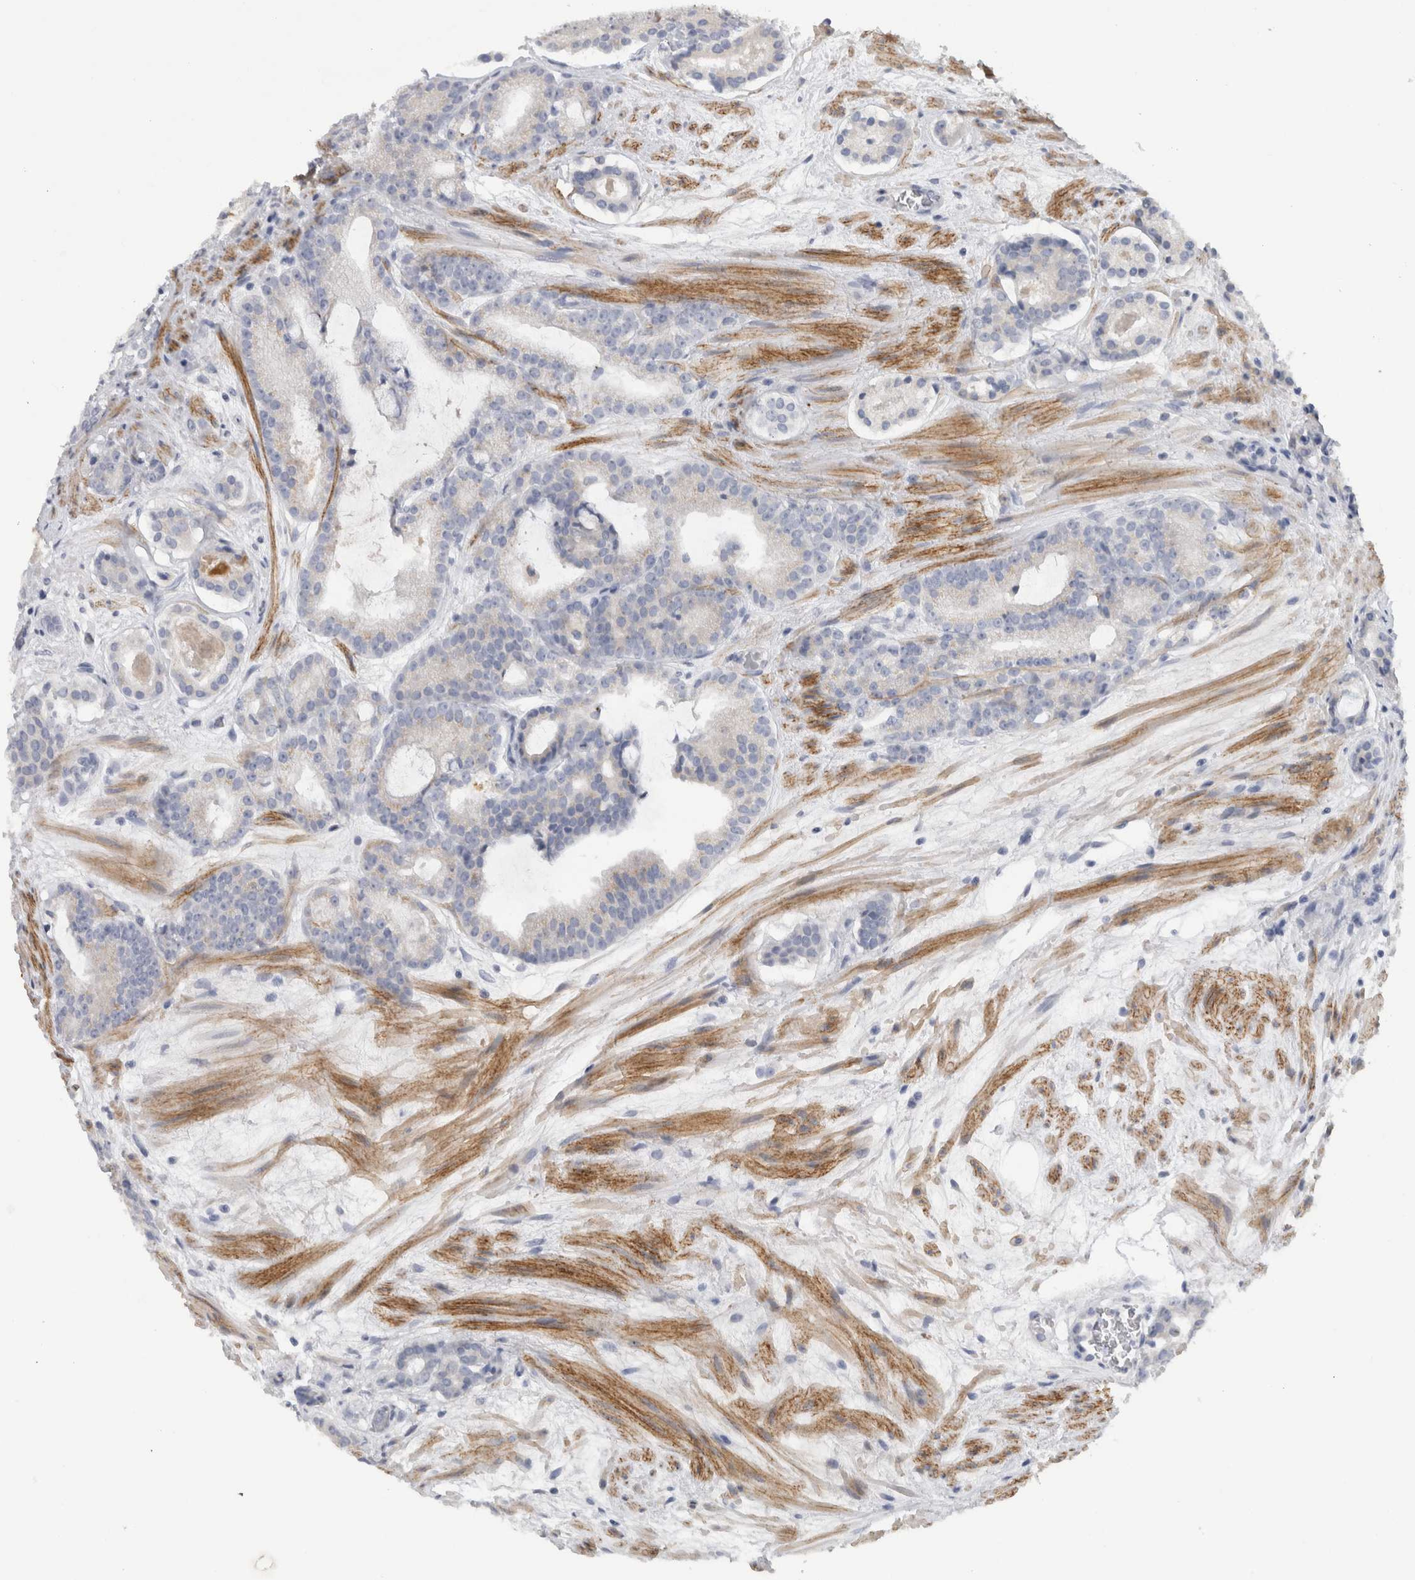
{"staining": {"intensity": "negative", "quantity": "none", "location": "none"}, "tissue": "prostate cancer", "cell_type": "Tumor cells", "image_type": "cancer", "snomed": [{"axis": "morphology", "description": "Adenocarcinoma, Low grade"}, {"axis": "topography", "description": "Prostate"}], "caption": "Immunohistochemical staining of prostate cancer (adenocarcinoma (low-grade)) shows no significant positivity in tumor cells.", "gene": "MGAT1", "patient": {"sex": "male", "age": 69}}